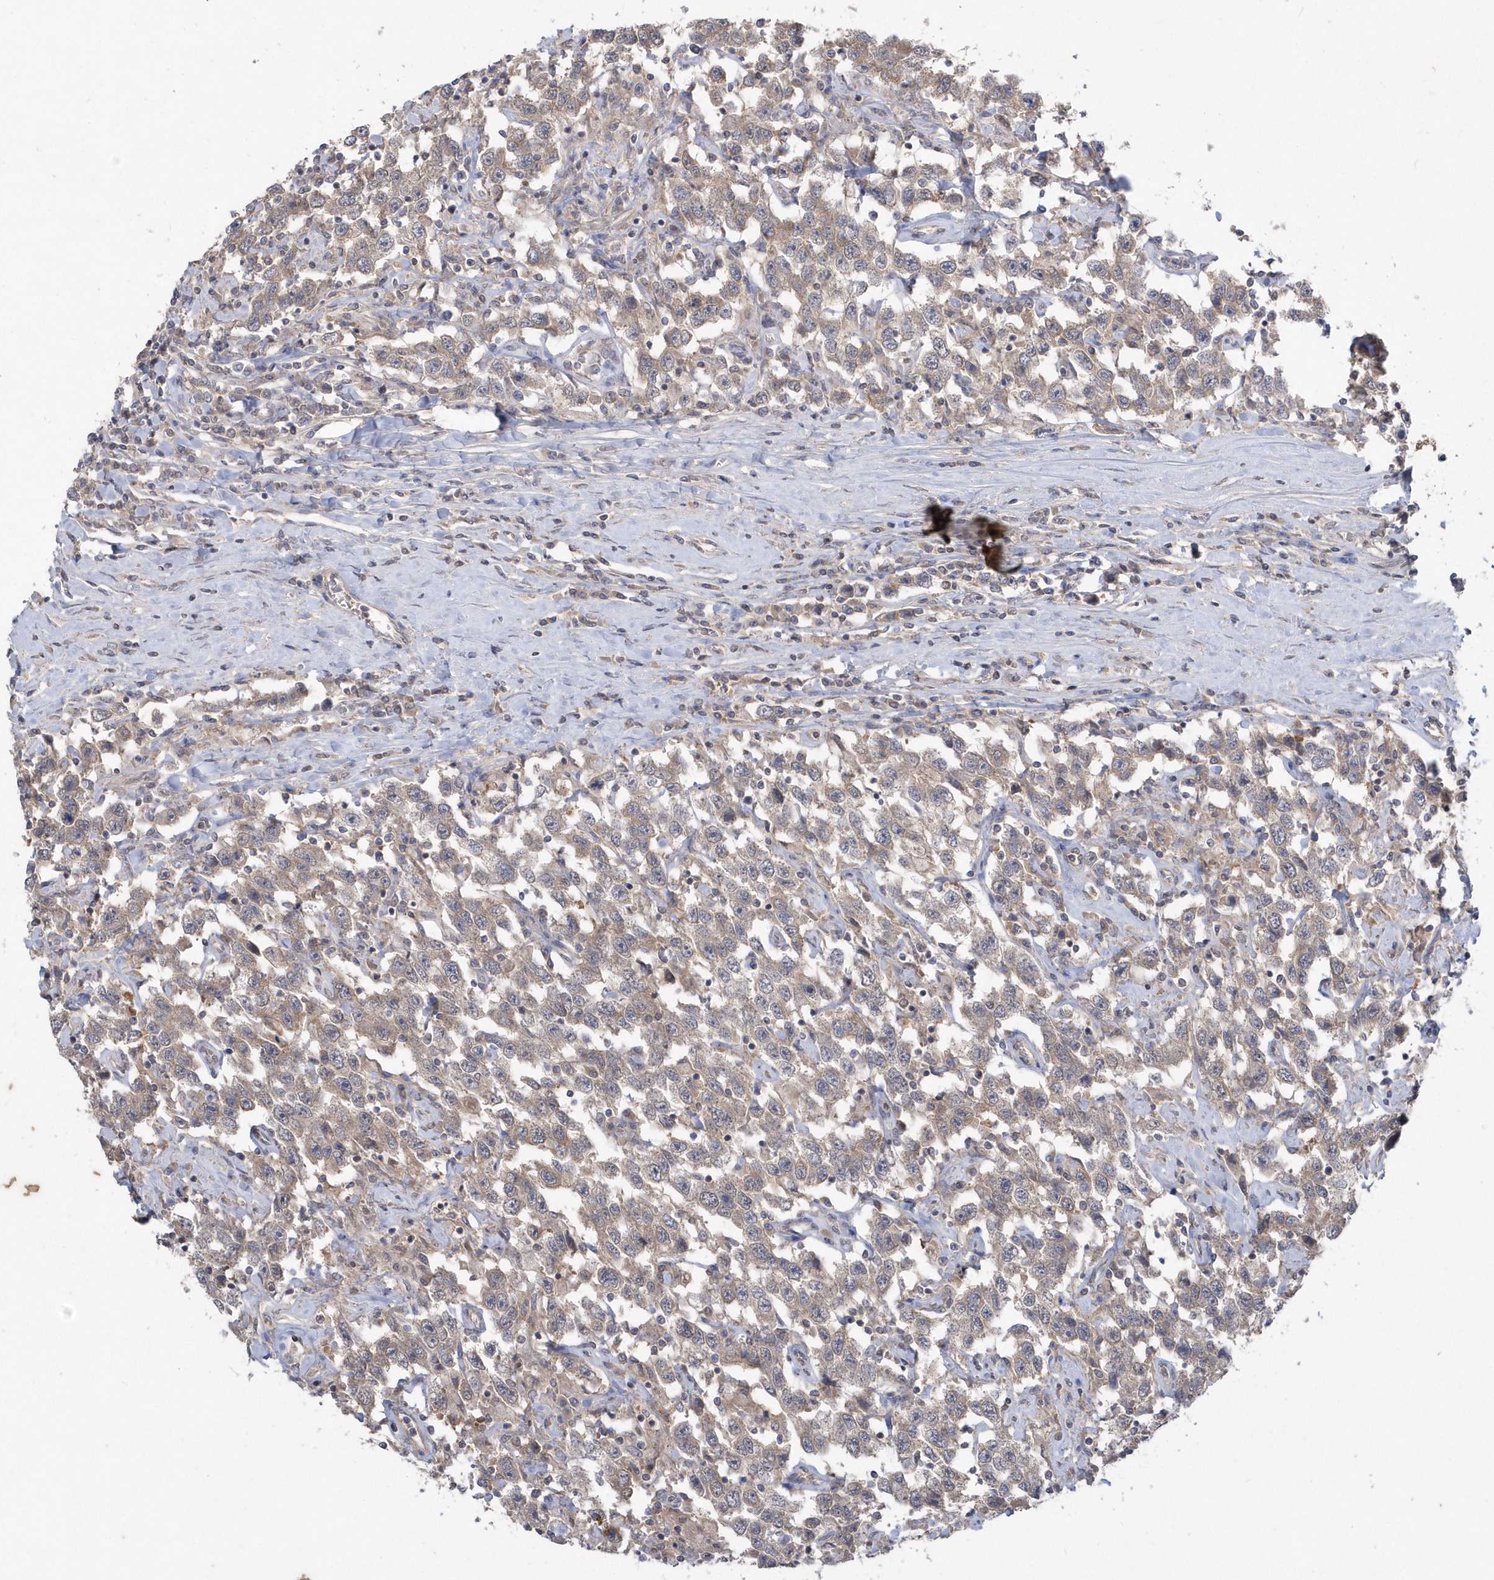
{"staining": {"intensity": "weak", "quantity": ">75%", "location": "cytoplasmic/membranous"}, "tissue": "testis cancer", "cell_type": "Tumor cells", "image_type": "cancer", "snomed": [{"axis": "morphology", "description": "Seminoma, NOS"}, {"axis": "topography", "description": "Testis"}], "caption": "This photomicrograph exhibits immunohistochemistry staining of testis cancer, with low weak cytoplasmic/membranous expression in approximately >75% of tumor cells.", "gene": "AKR7A2", "patient": {"sex": "male", "age": 41}}